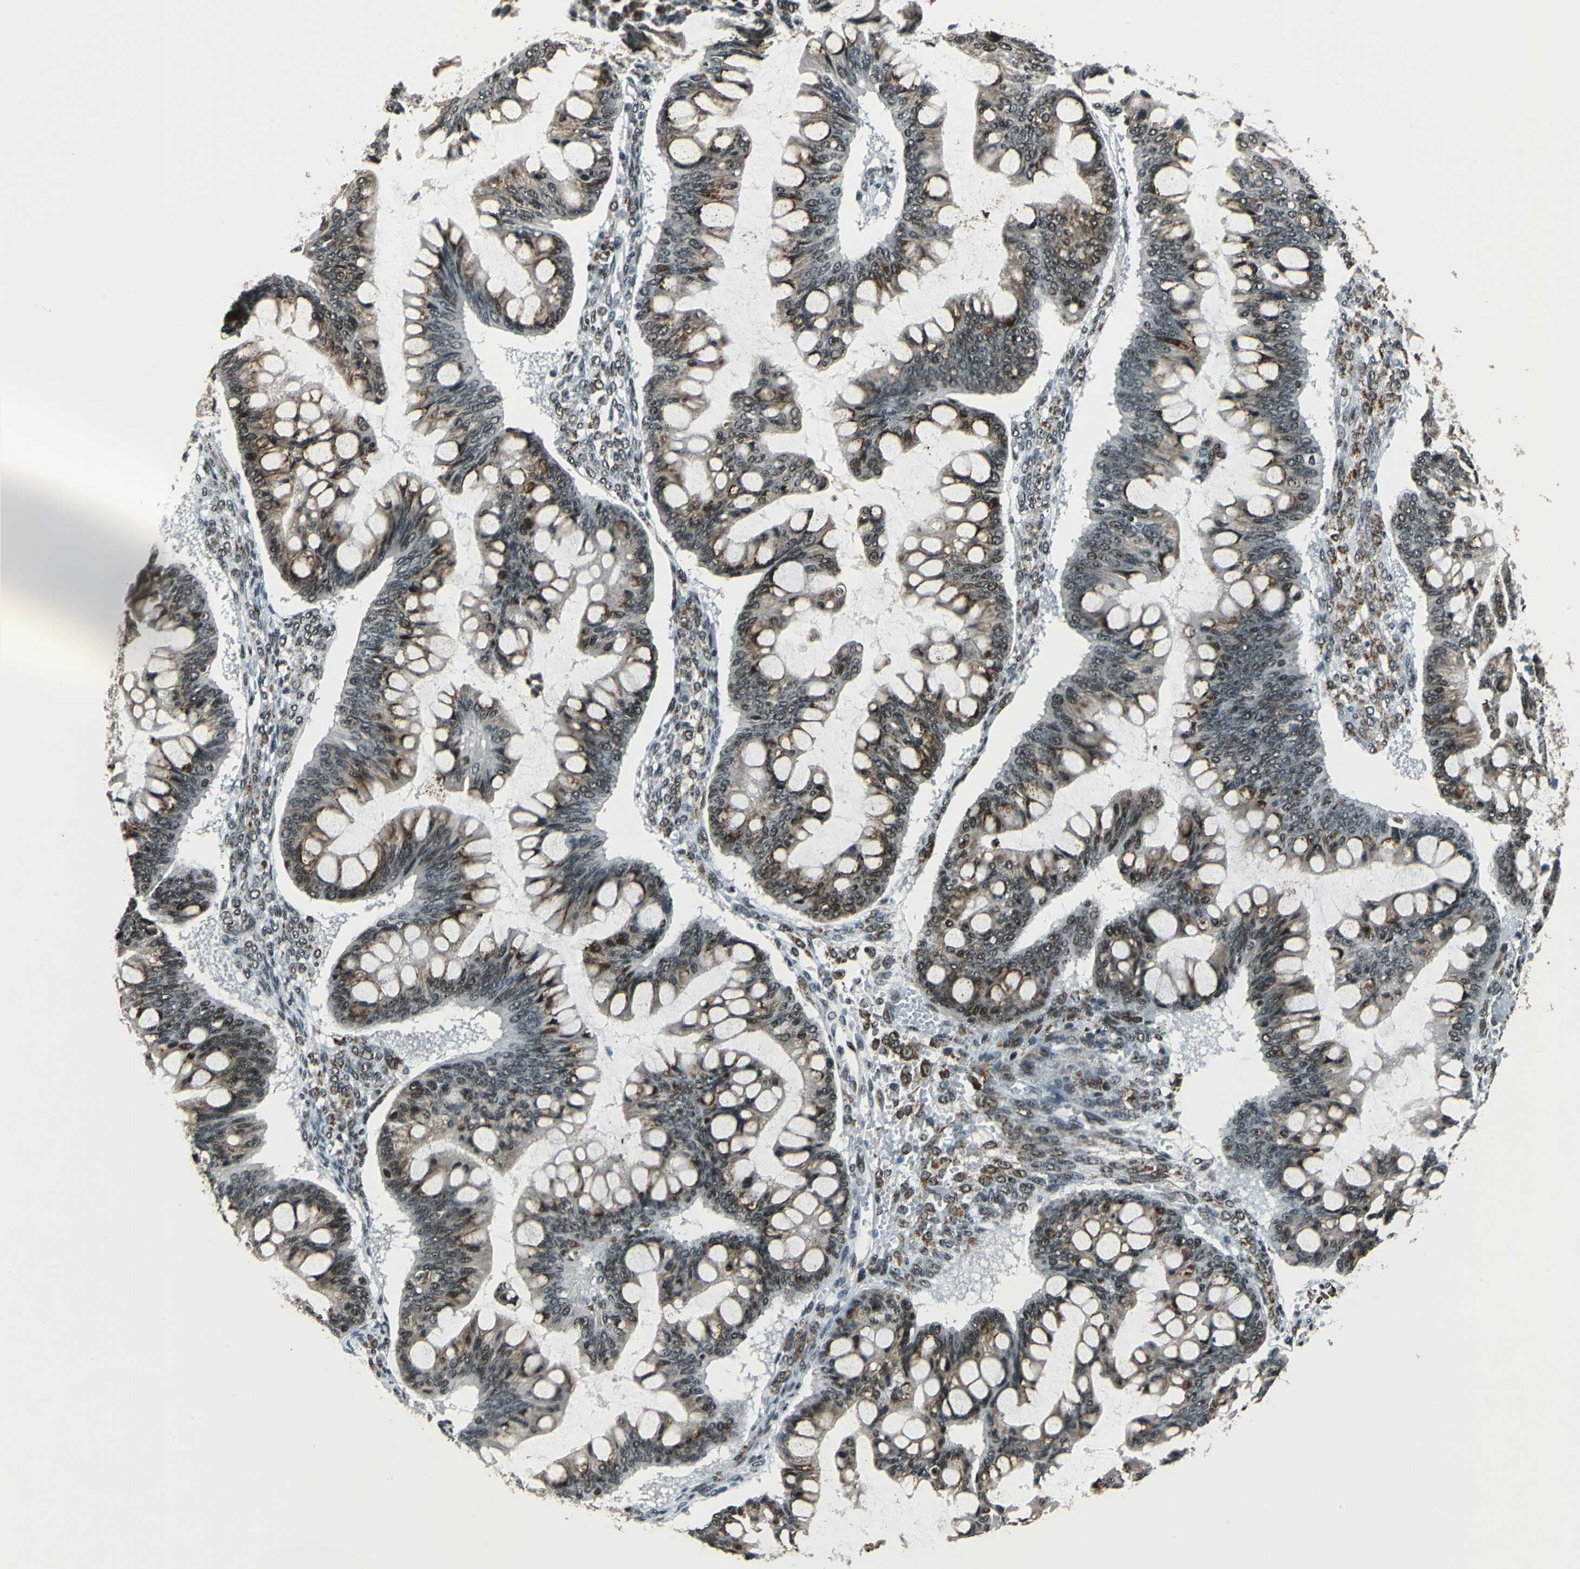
{"staining": {"intensity": "moderate", "quantity": "25%-75%", "location": "cytoplasmic/membranous"}, "tissue": "ovarian cancer", "cell_type": "Tumor cells", "image_type": "cancer", "snomed": [{"axis": "morphology", "description": "Cystadenocarcinoma, mucinous, NOS"}, {"axis": "topography", "description": "Ovary"}], "caption": "This histopathology image reveals mucinous cystadenocarcinoma (ovarian) stained with immunohistochemistry to label a protein in brown. The cytoplasmic/membranous of tumor cells show moderate positivity for the protein. Nuclei are counter-stained blue.", "gene": "BCLAF1", "patient": {"sex": "female", "age": 73}}